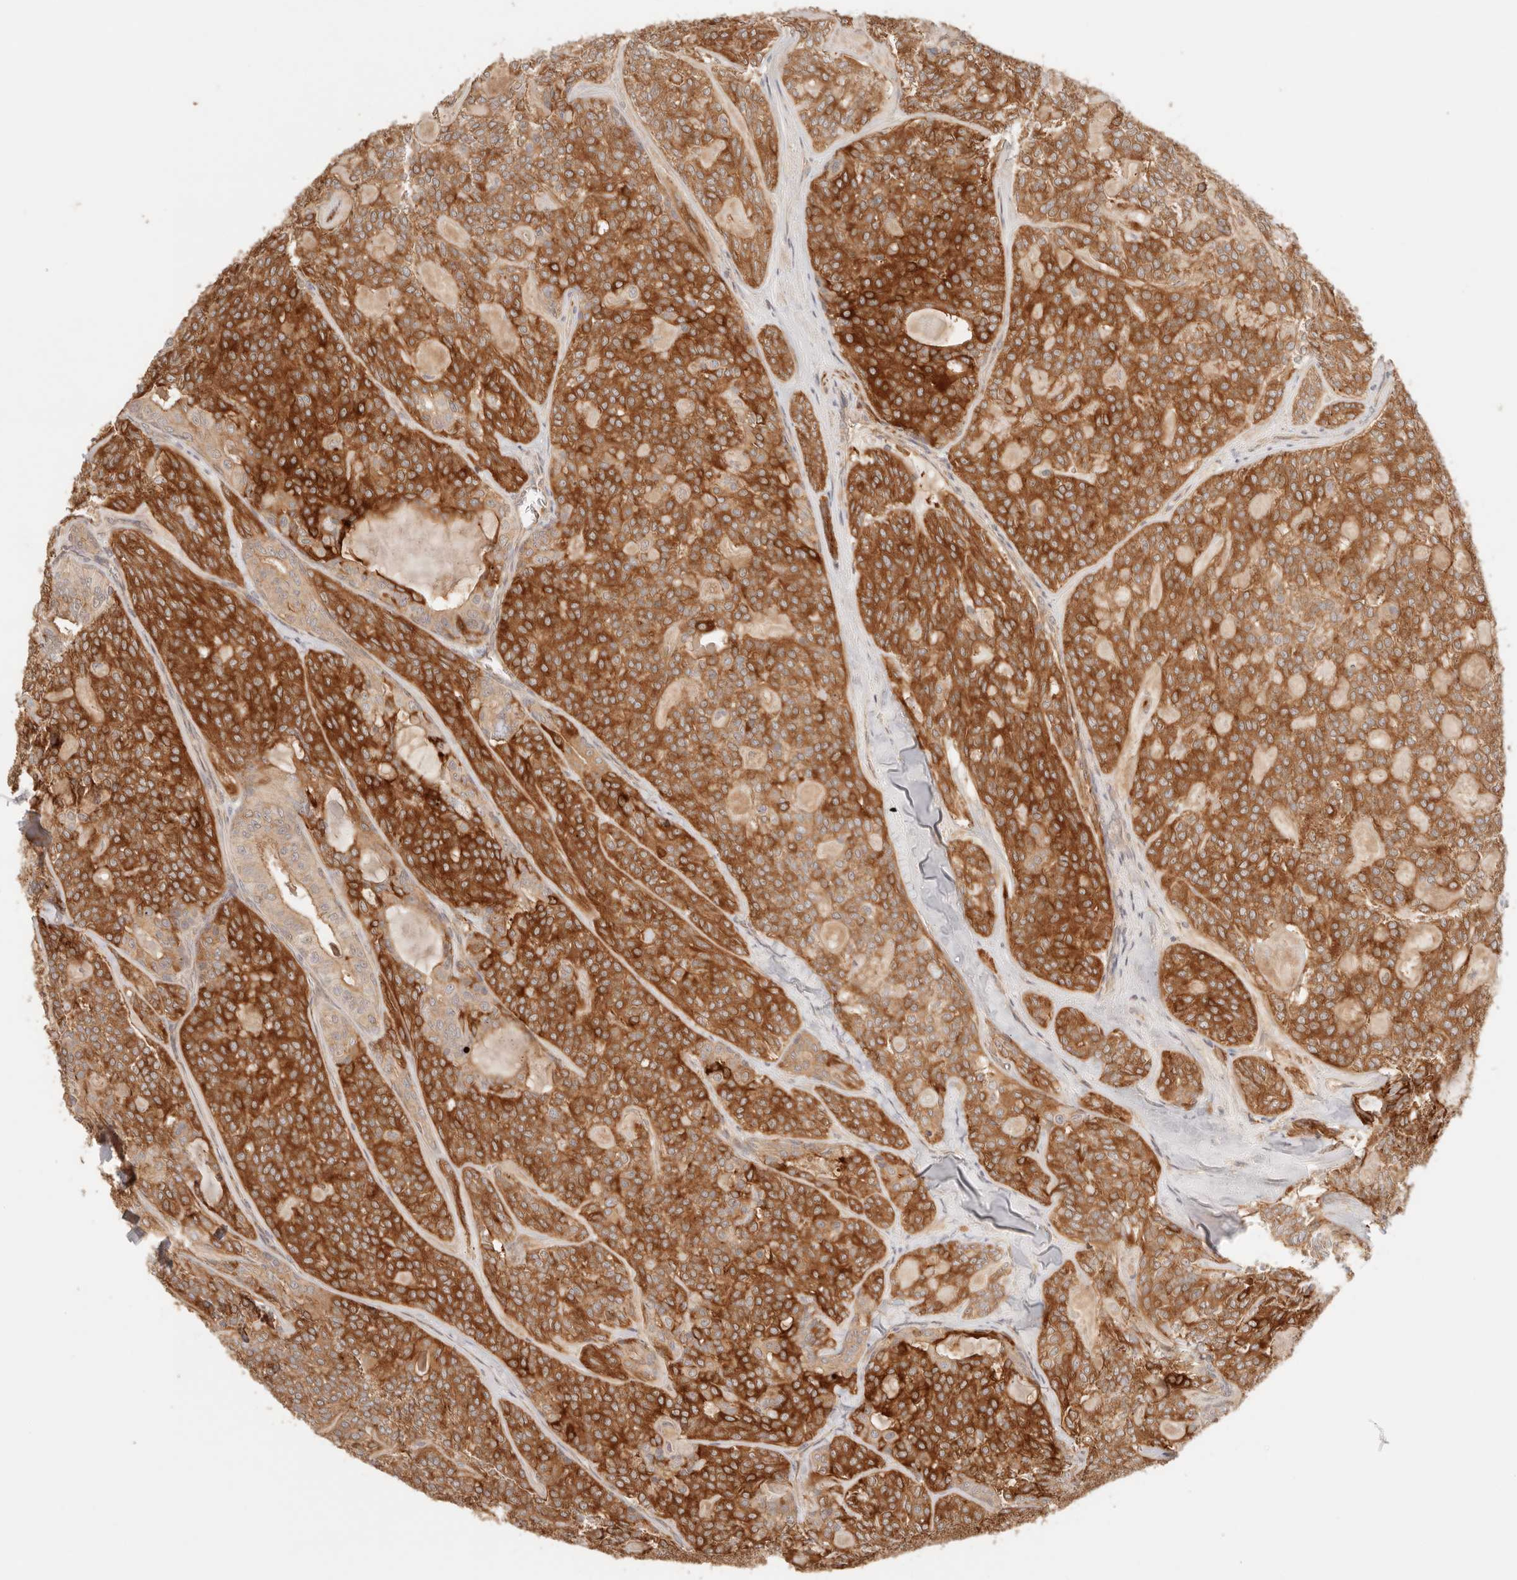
{"staining": {"intensity": "strong", "quantity": ">75%", "location": "cytoplasmic/membranous"}, "tissue": "head and neck cancer", "cell_type": "Tumor cells", "image_type": "cancer", "snomed": [{"axis": "morphology", "description": "Adenocarcinoma, NOS"}, {"axis": "topography", "description": "Head-Neck"}], "caption": "Tumor cells exhibit high levels of strong cytoplasmic/membranous positivity in approximately >75% of cells in head and neck cancer.", "gene": "IL1R2", "patient": {"sex": "male", "age": 66}}